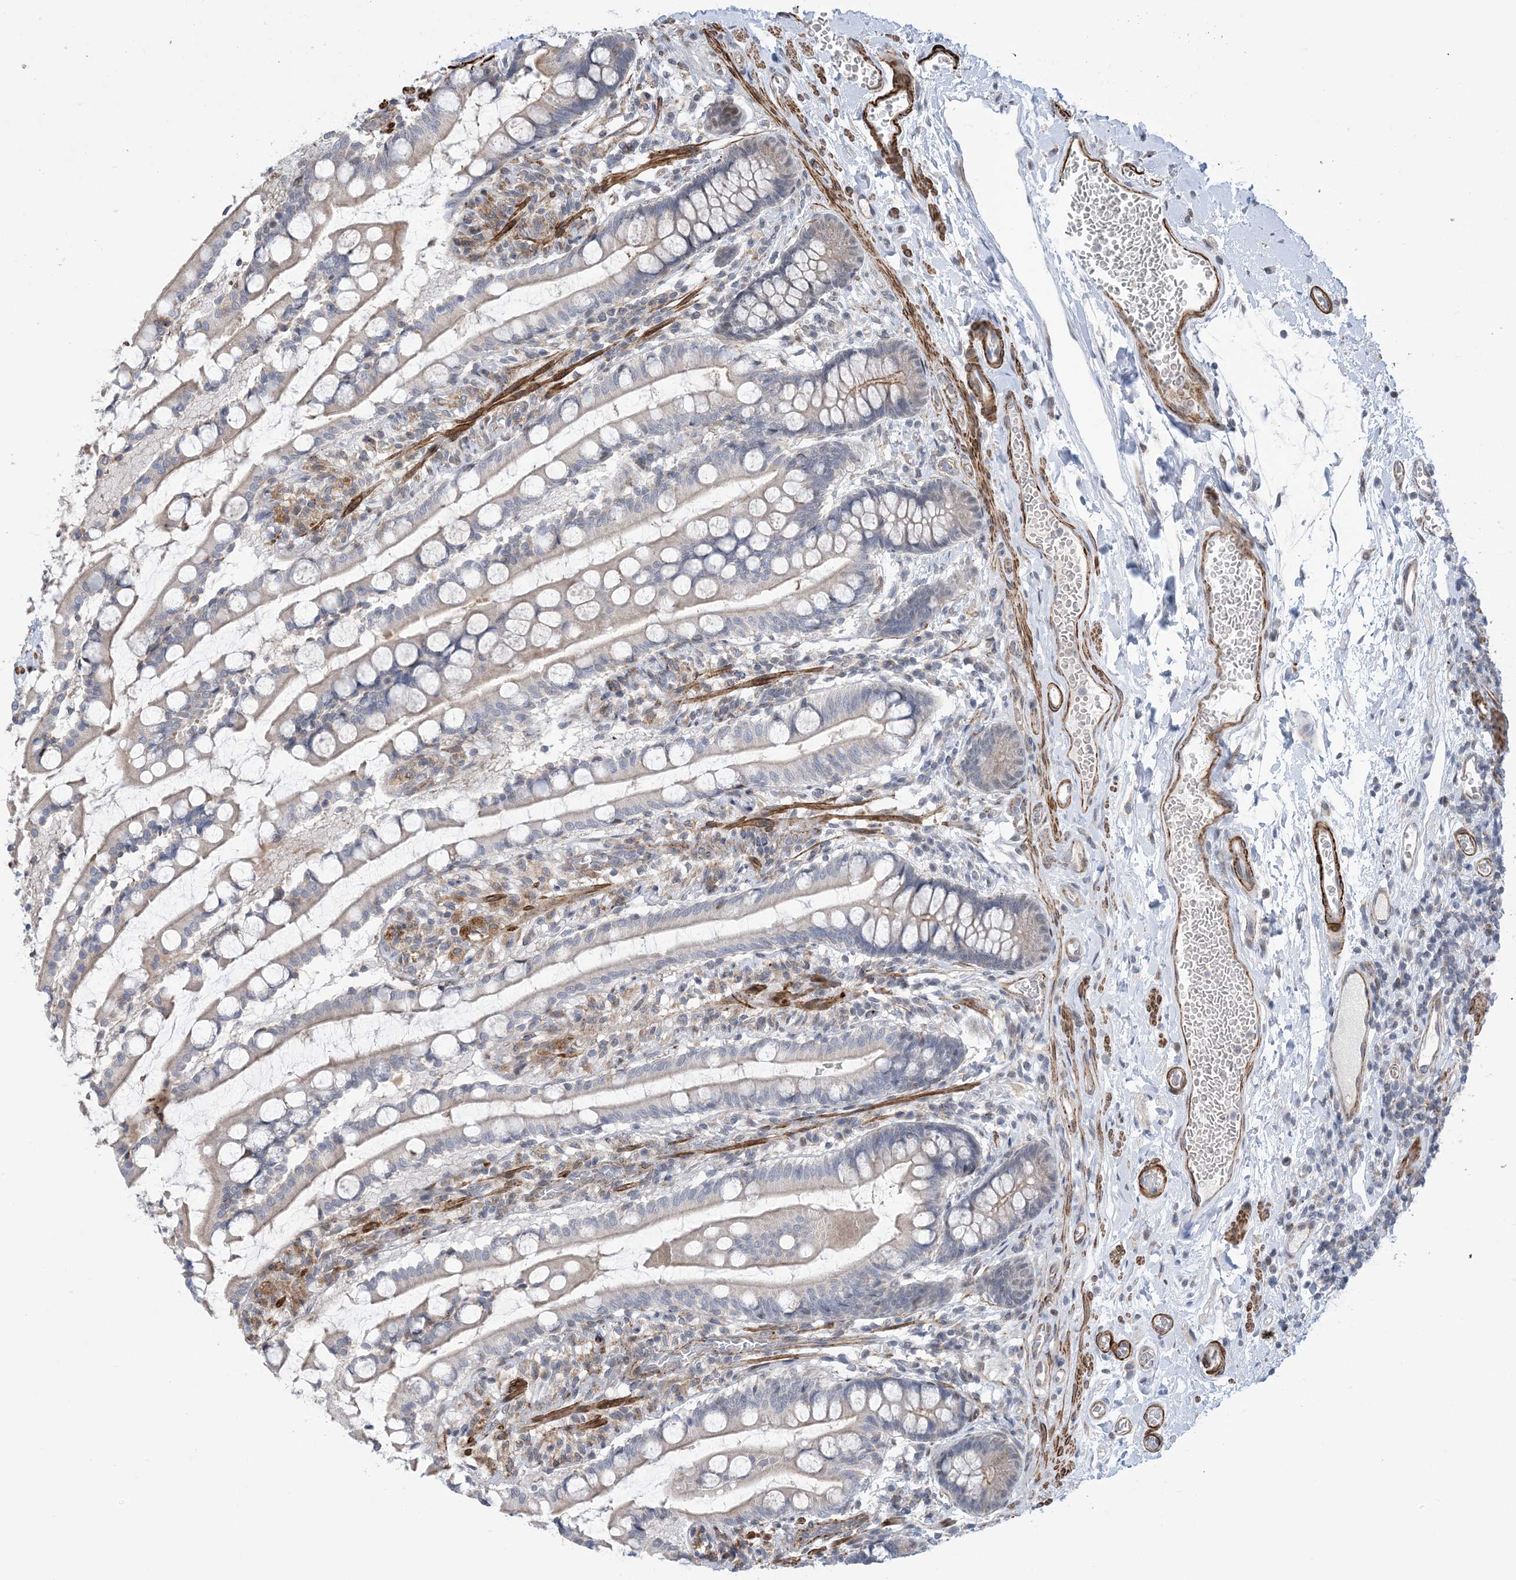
{"staining": {"intensity": "weak", "quantity": "25%-75%", "location": "cytoplasmic/membranous"}, "tissue": "small intestine", "cell_type": "Glandular cells", "image_type": "normal", "snomed": [{"axis": "morphology", "description": "Normal tissue, NOS"}, {"axis": "topography", "description": "Small intestine"}], "caption": "IHC image of unremarkable small intestine: human small intestine stained using immunohistochemistry (IHC) exhibits low levels of weak protein expression localized specifically in the cytoplasmic/membranous of glandular cells, appearing as a cytoplasmic/membranous brown color.", "gene": "ZNF8", "patient": {"sex": "male", "age": 52}}